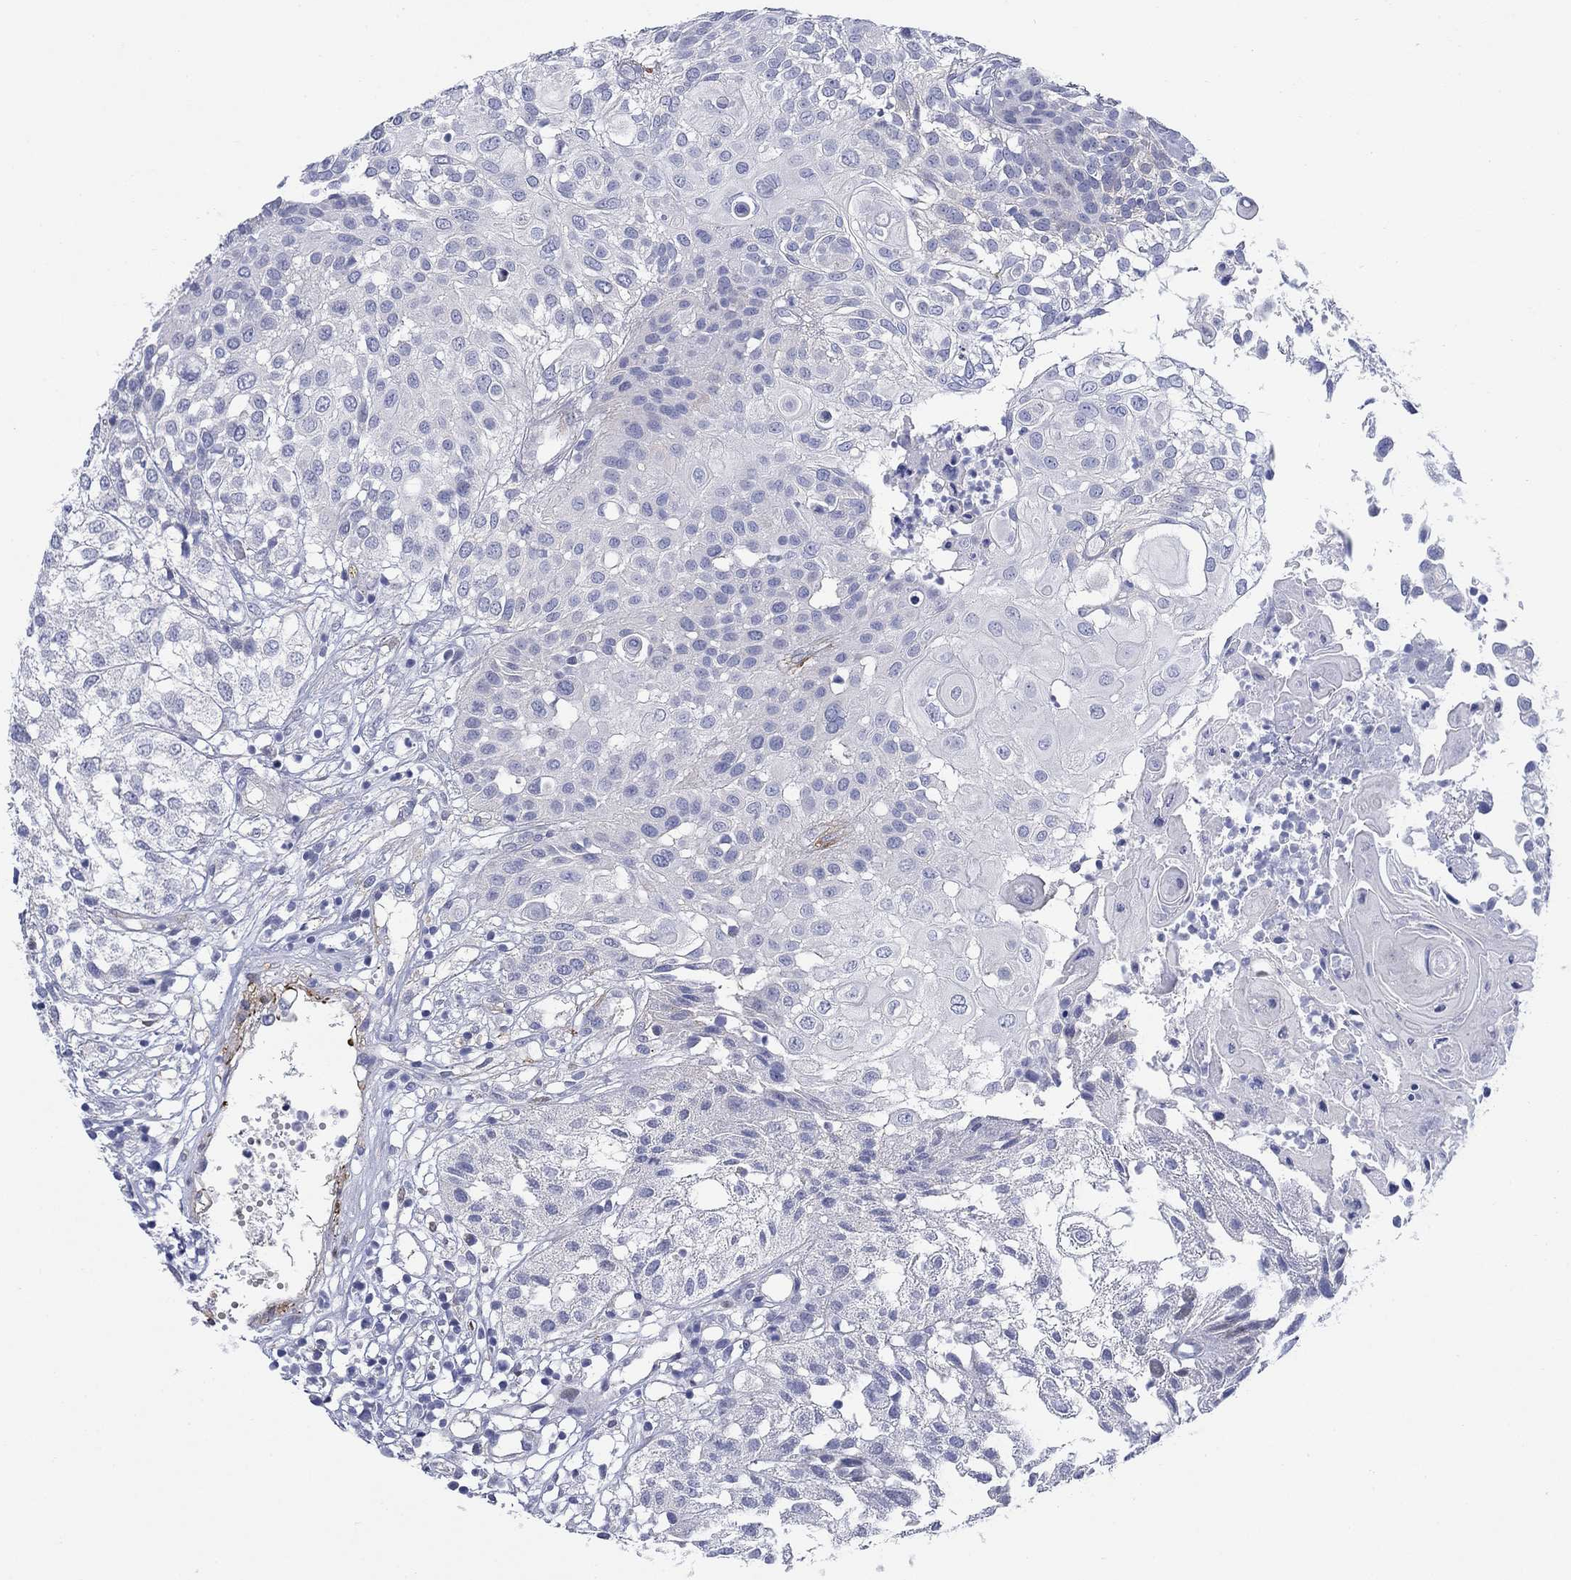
{"staining": {"intensity": "negative", "quantity": "none", "location": "none"}, "tissue": "urothelial cancer", "cell_type": "Tumor cells", "image_type": "cancer", "snomed": [{"axis": "morphology", "description": "Urothelial carcinoma, High grade"}, {"axis": "topography", "description": "Urinary bladder"}], "caption": "This micrograph is of urothelial carcinoma (high-grade) stained with IHC to label a protein in brown with the nuclei are counter-stained blue. There is no expression in tumor cells.", "gene": "PTPRZ1", "patient": {"sex": "female", "age": 79}}